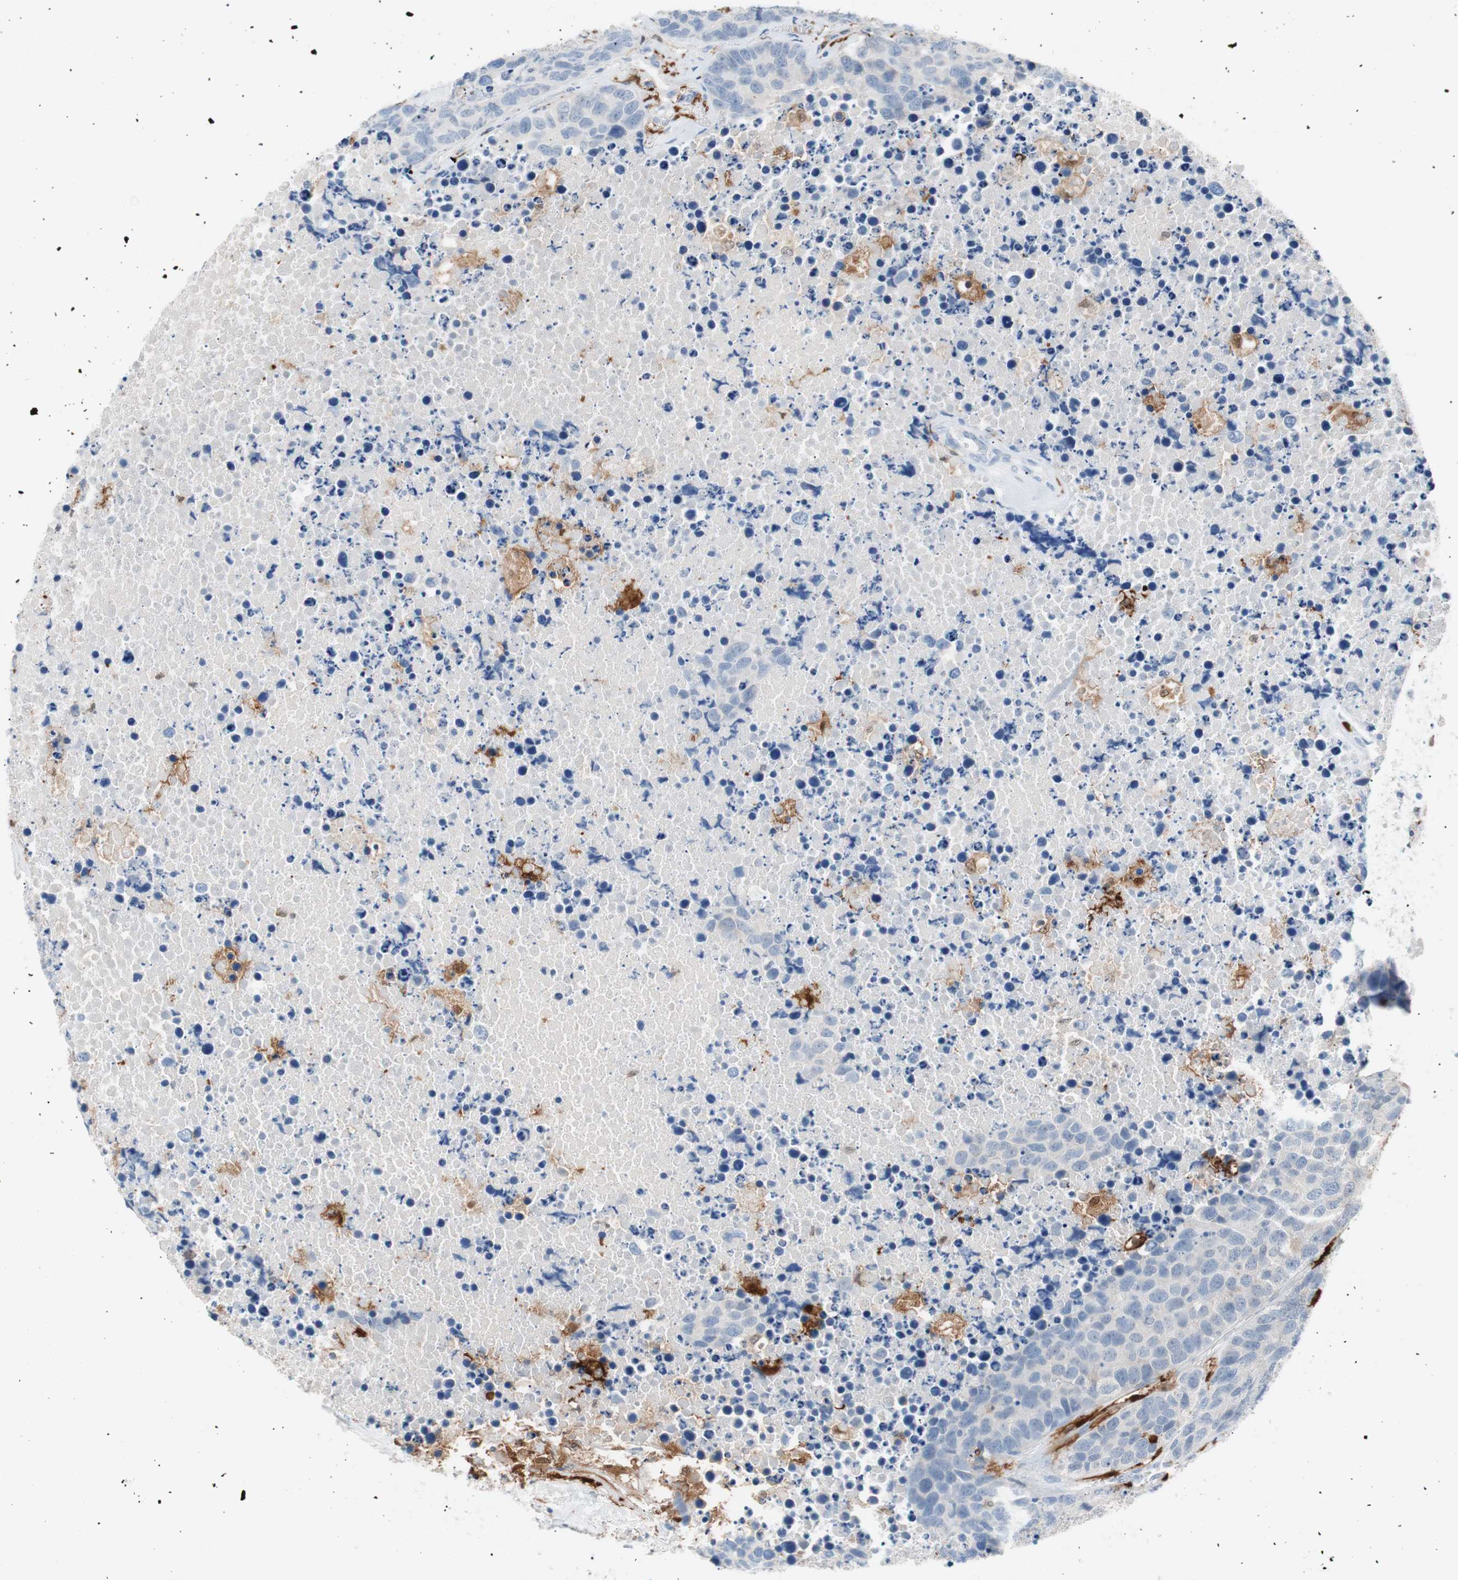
{"staining": {"intensity": "negative", "quantity": "none", "location": "none"}, "tissue": "carcinoid", "cell_type": "Tumor cells", "image_type": "cancer", "snomed": [{"axis": "morphology", "description": "Carcinoid, malignant, NOS"}, {"axis": "topography", "description": "Lung"}], "caption": "This is an IHC histopathology image of human carcinoid. There is no expression in tumor cells.", "gene": "IL18", "patient": {"sex": "male", "age": 60}}